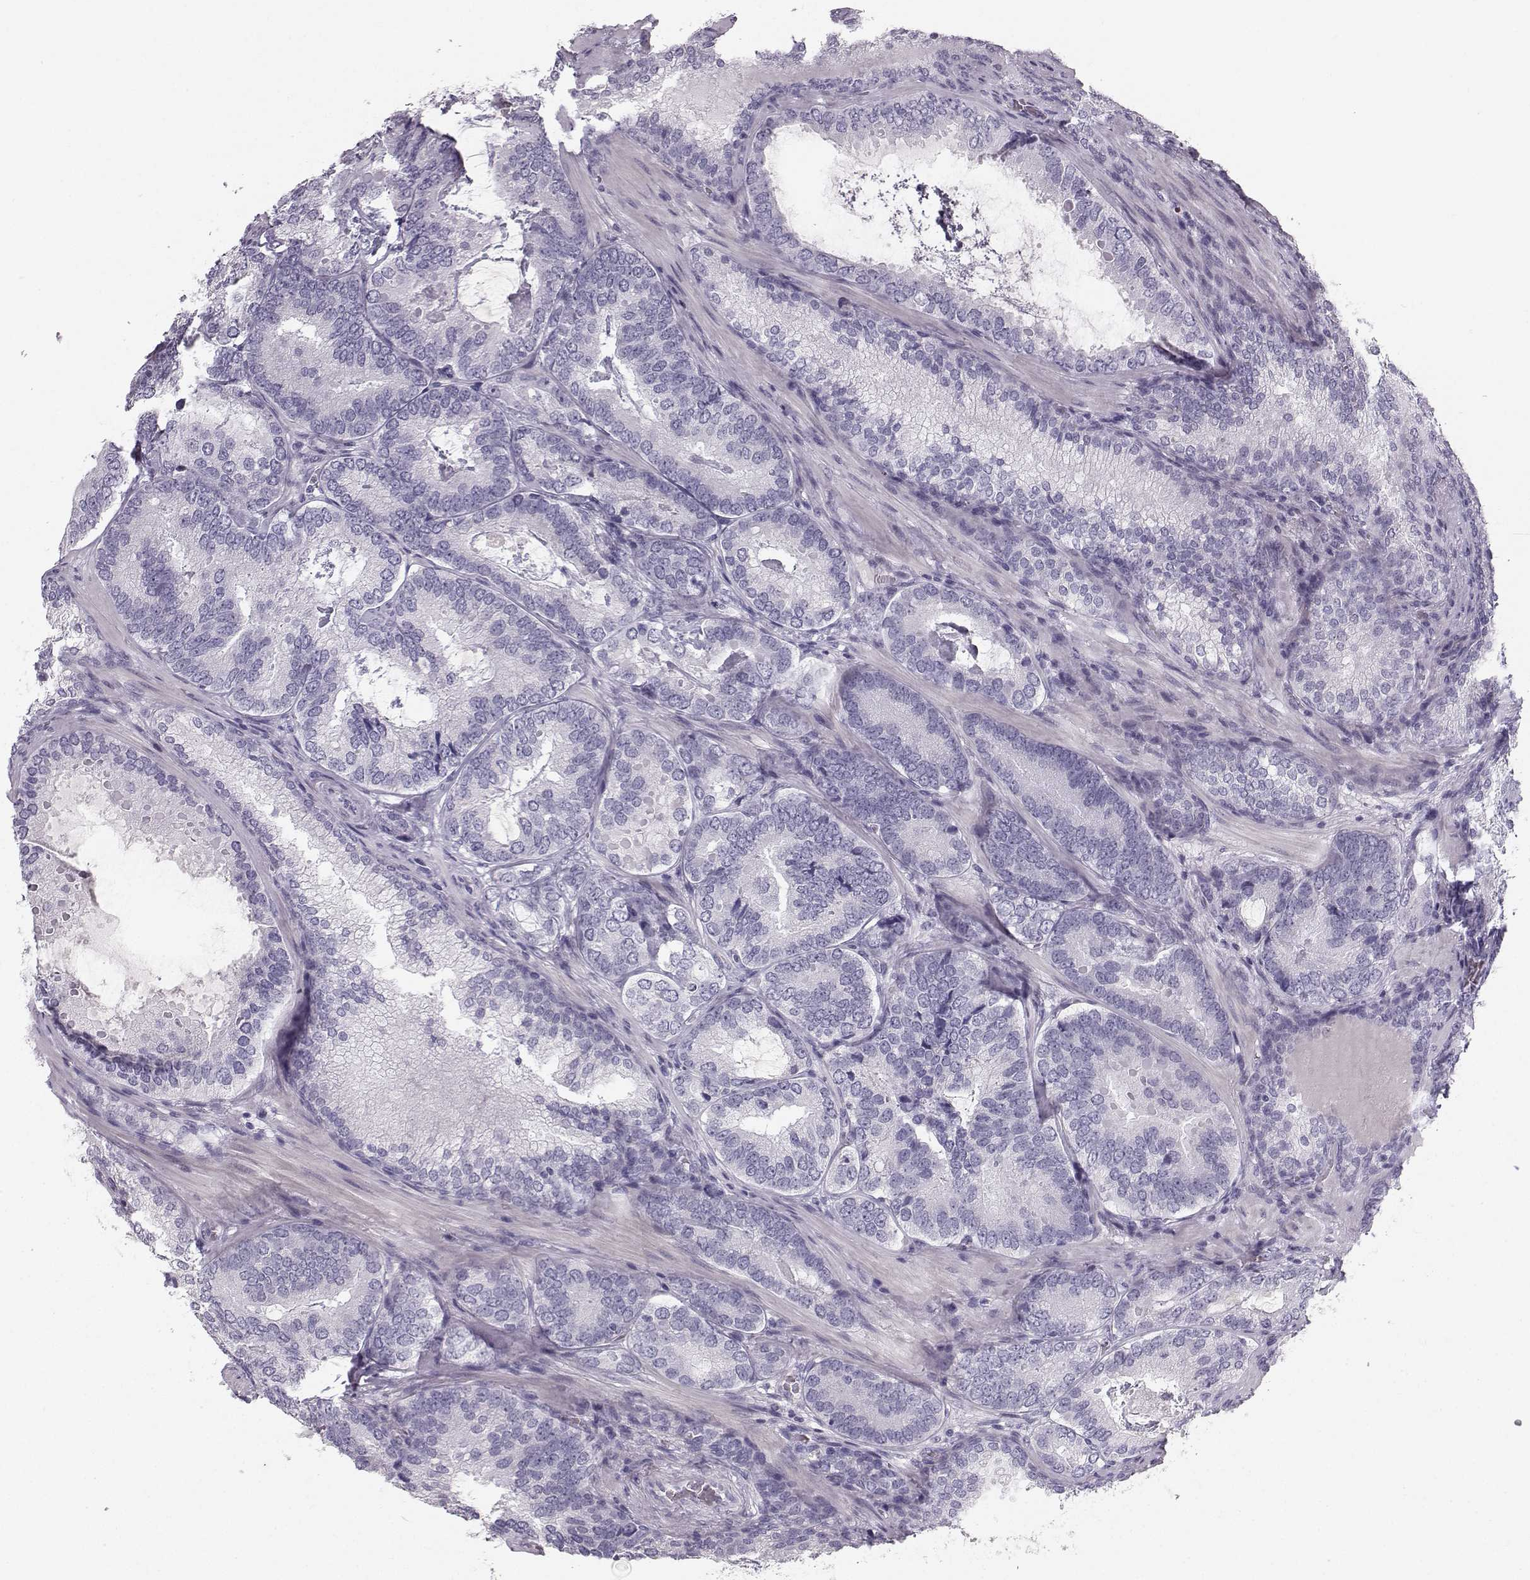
{"staining": {"intensity": "negative", "quantity": "none", "location": "none"}, "tissue": "prostate cancer", "cell_type": "Tumor cells", "image_type": "cancer", "snomed": [{"axis": "morphology", "description": "Adenocarcinoma, Low grade"}, {"axis": "topography", "description": "Prostate"}], "caption": "Tumor cells show no significant protein positivity in adenocarcinoma (low-grade) (prostate).", "gene": "CASR", "patient": {"sex": "male", "age": 60}}